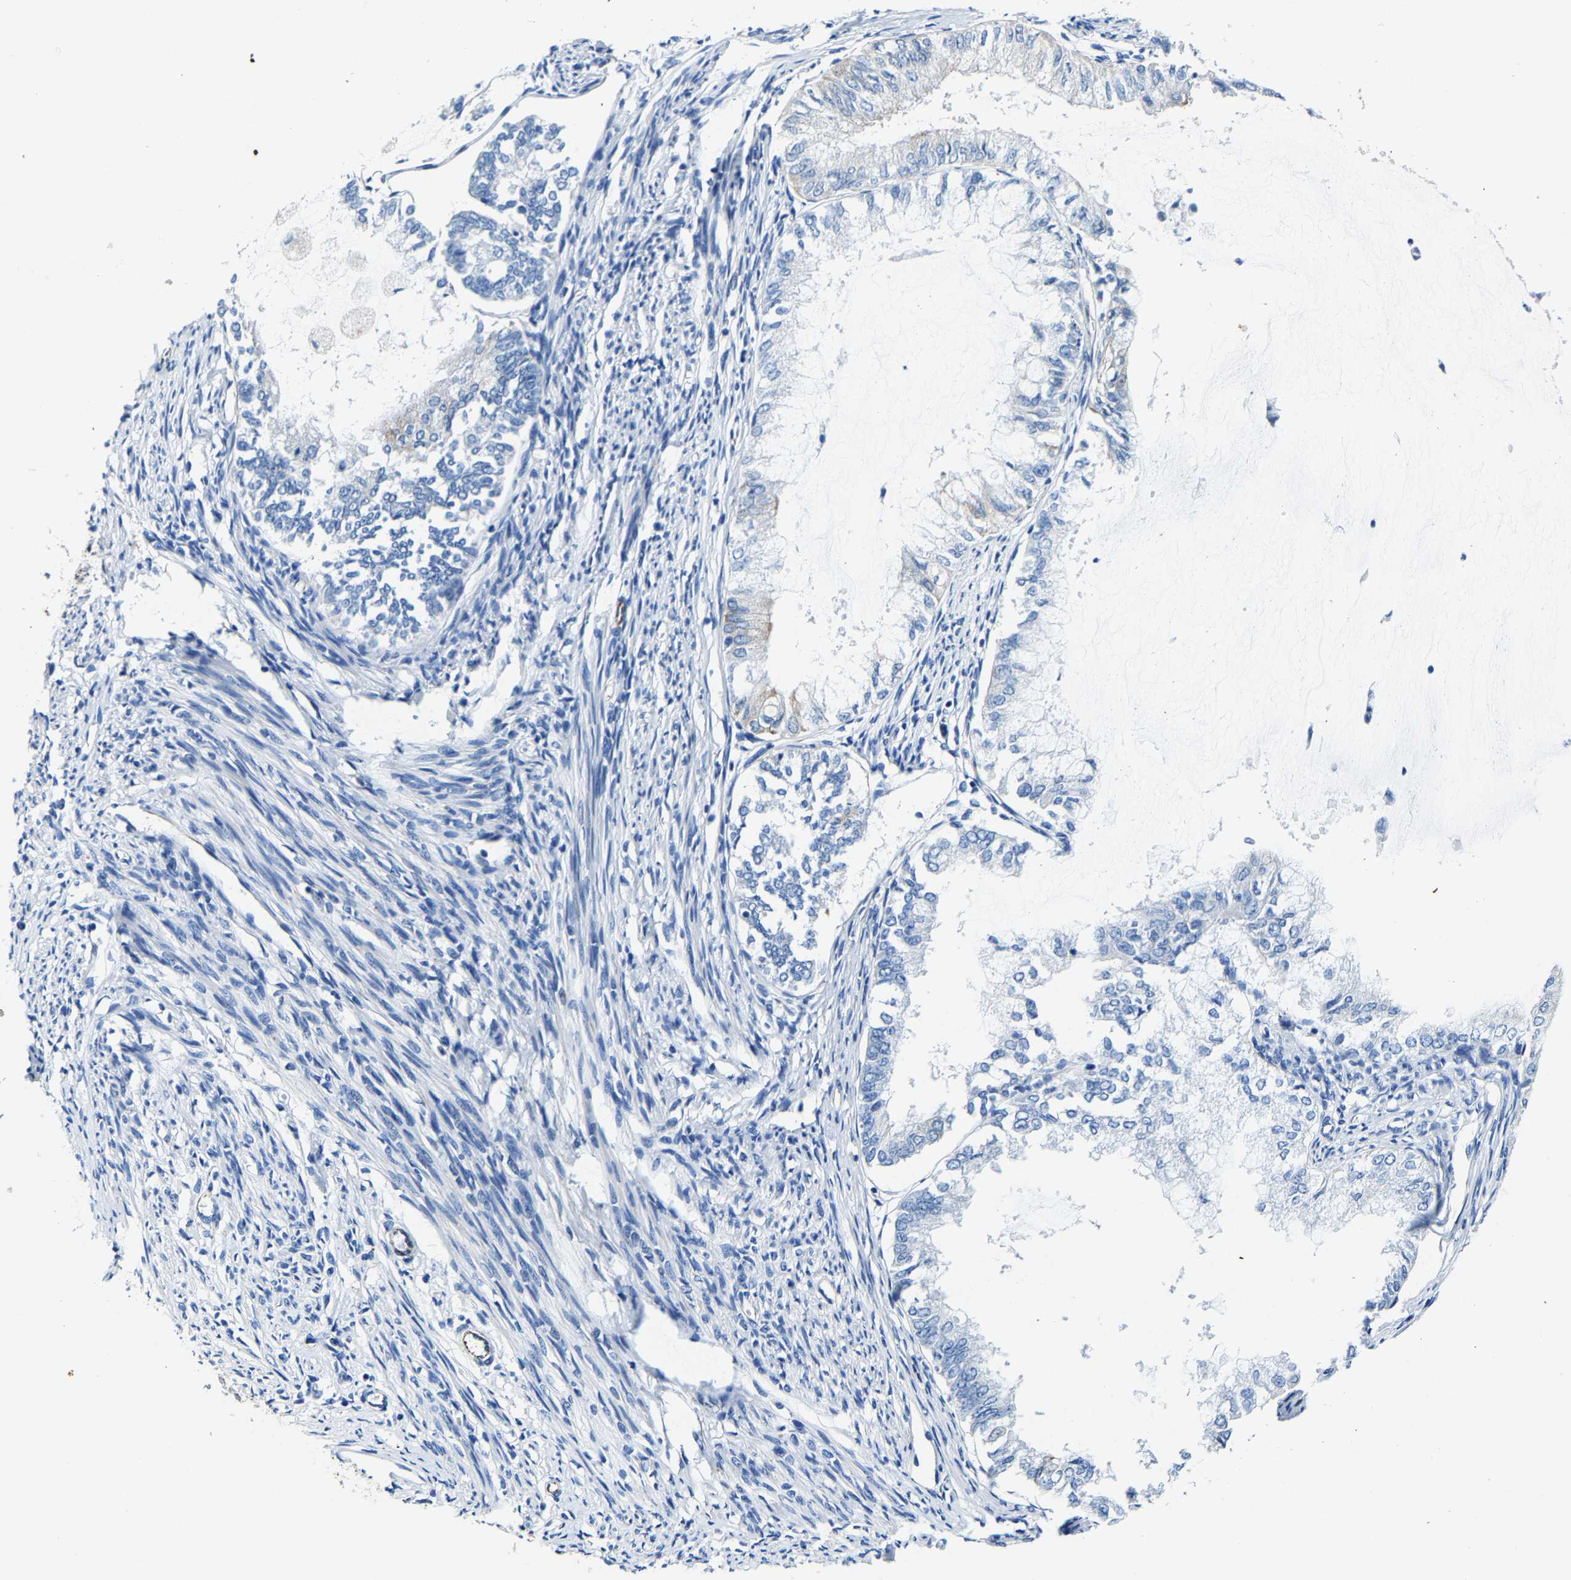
{"staining": {"intensity": "negative", "quantity": "none", "location": "none"}, "tissue": "endometrial cancer", "cell_type": "Tumor cells", "image_type": "cancer", "snomed": [{"axis": "morphology", "description": "Adenocarcinoma, NOS"}, {"axis": "topography", "description": "Endometrium"}], "caption": "The IHC histopathology image has no significant positivity in tumor cells of endometrial cancer tissue. Brightfield microscopy of immunohistochemistry (IHC) stained with DAB (3,3'-diaminobenzidine) (brown) and hematoxylin (blue), captured at high magnification.", "gene": "MMEL1", "patient": {"sex": "female", "age": 86}}